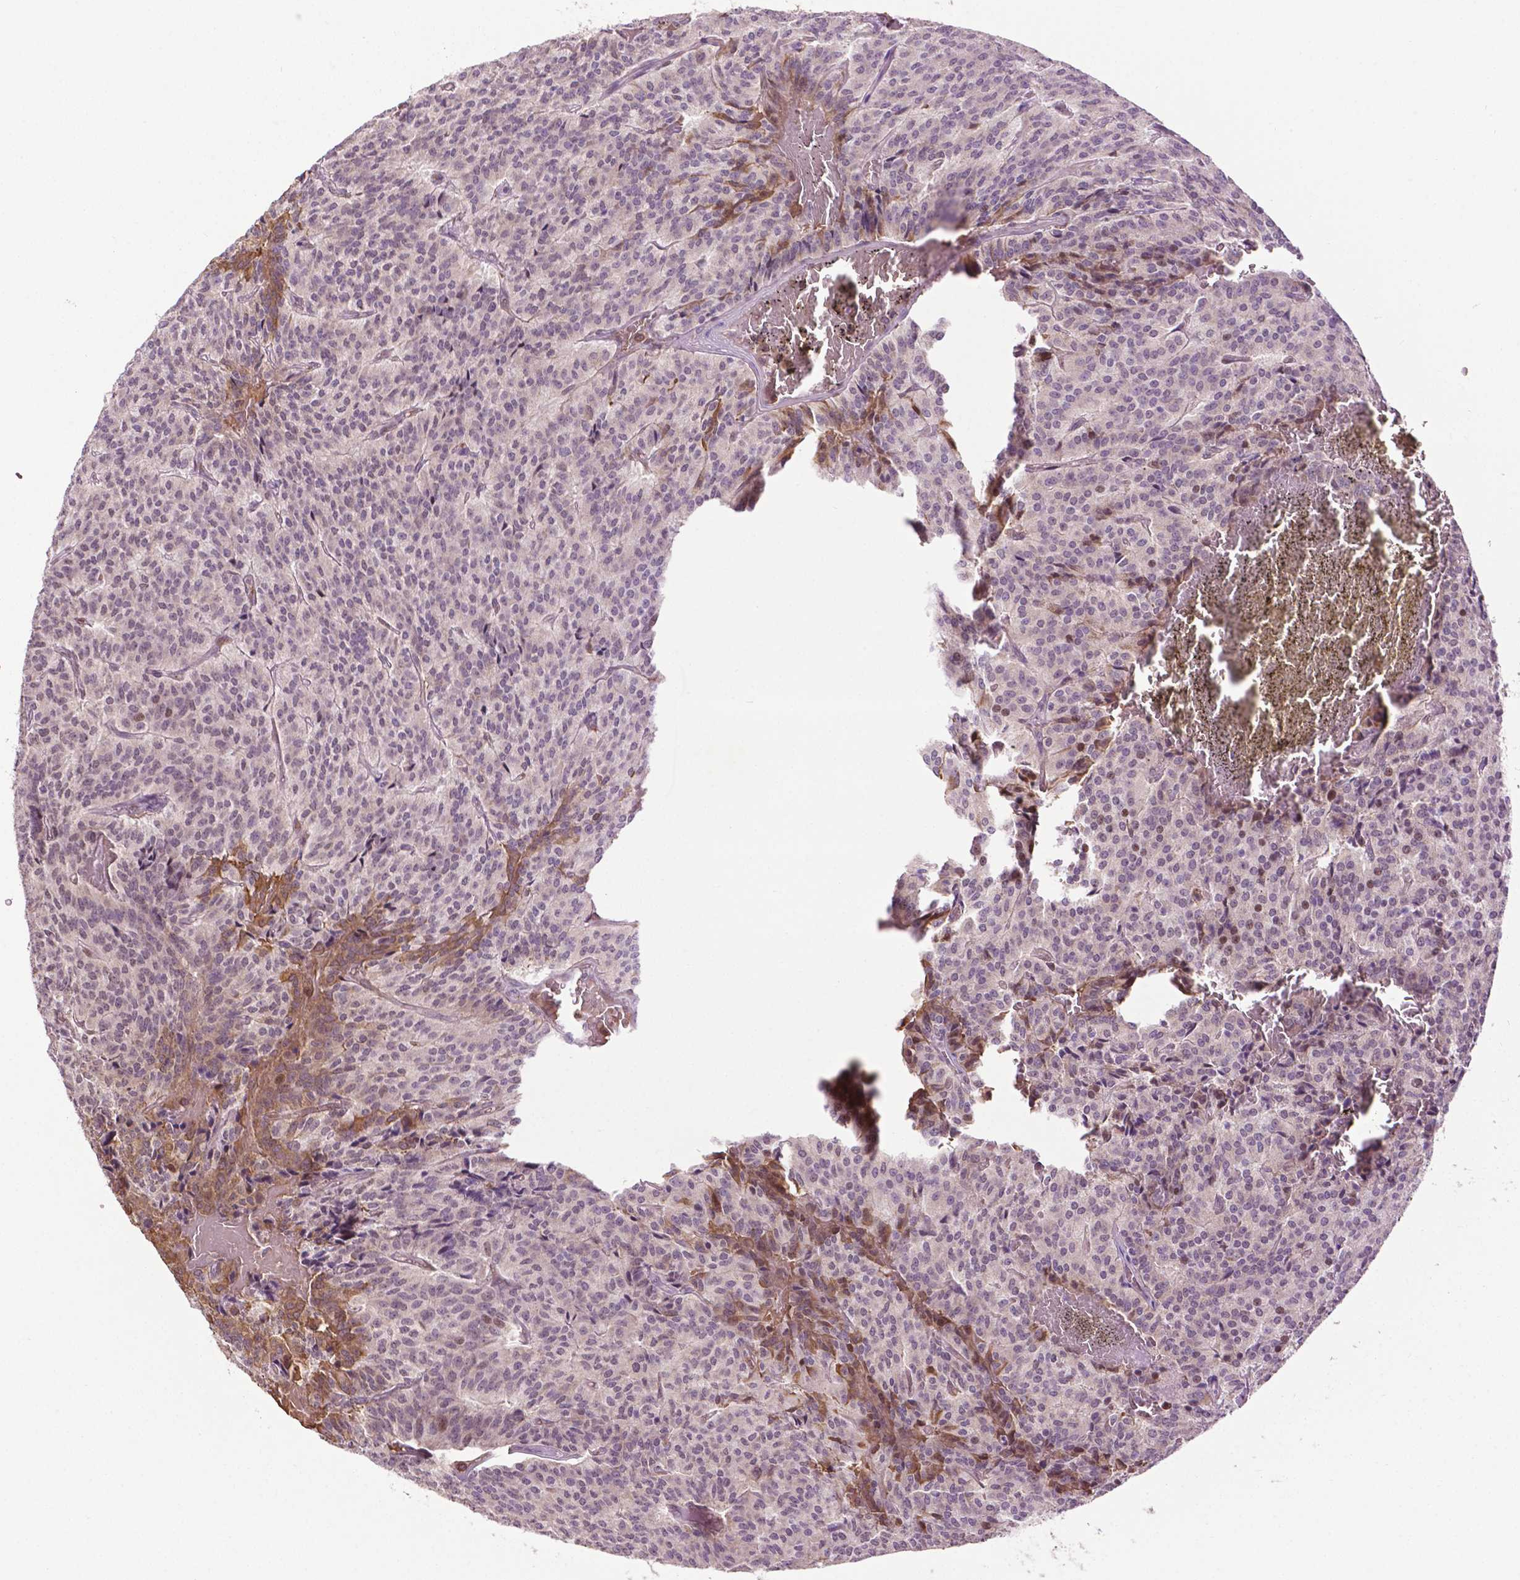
{"staining": {"intensity": "moderate", "quantity": "<25%", "location": "cytoplasmic/membranous,nuclear"}, "tissue": "carcinoid", "cell_type": "Tumor cells", "image_type": "cancer", "snomed": [{"axis": "morphology", "description": "Carcinoid, malignant, NOS"}, {"axis": "topography", "description": "Lung"}], "caption": "A histopathology image showing moderate cytoplasmic/membranous and nuclear staining in approximately <25% of tumor cells in carcinoid, as visualized by brown immunohistochemical staining.", "gene": "ZNF41", "patient": {"sex": "male", "age": 70}}